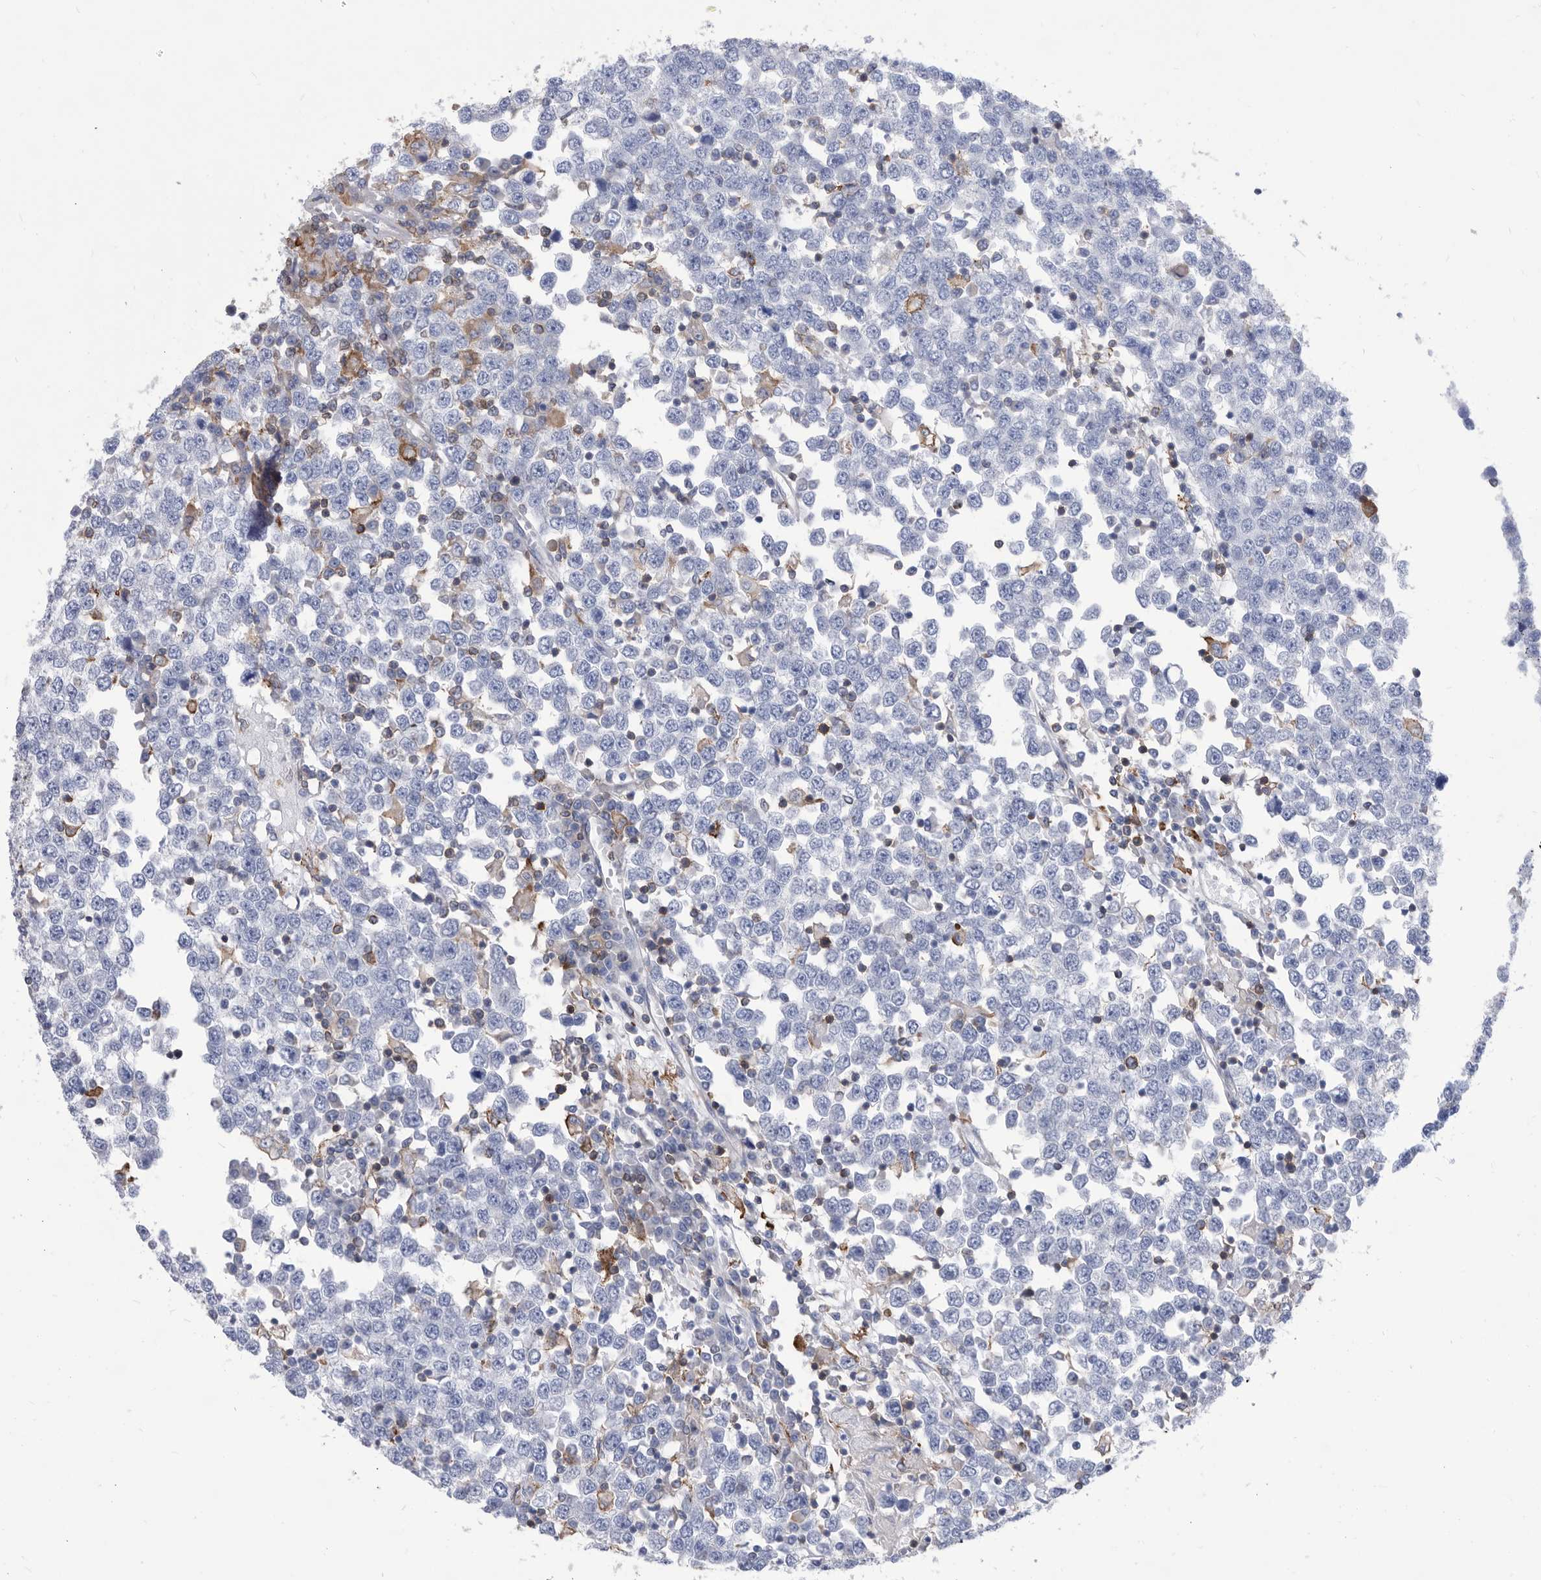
{"staining": {"intensity": "negative", "quantity": "none", "location": "none"}, "tissue": "testis cancer", "cell_type": "Tumor cells", "image_type": "cancer", "snomed": [{"axis": "morphology", "description": "Seminoma, NOS"}, {"axis": "topography", "description": "Testis"}], "caption": "Tumor cells are negative for brown protein staining in testis cancer (seminoma).", "gene": "SMG7", "patient": {"sex": "male", "age": 65}}